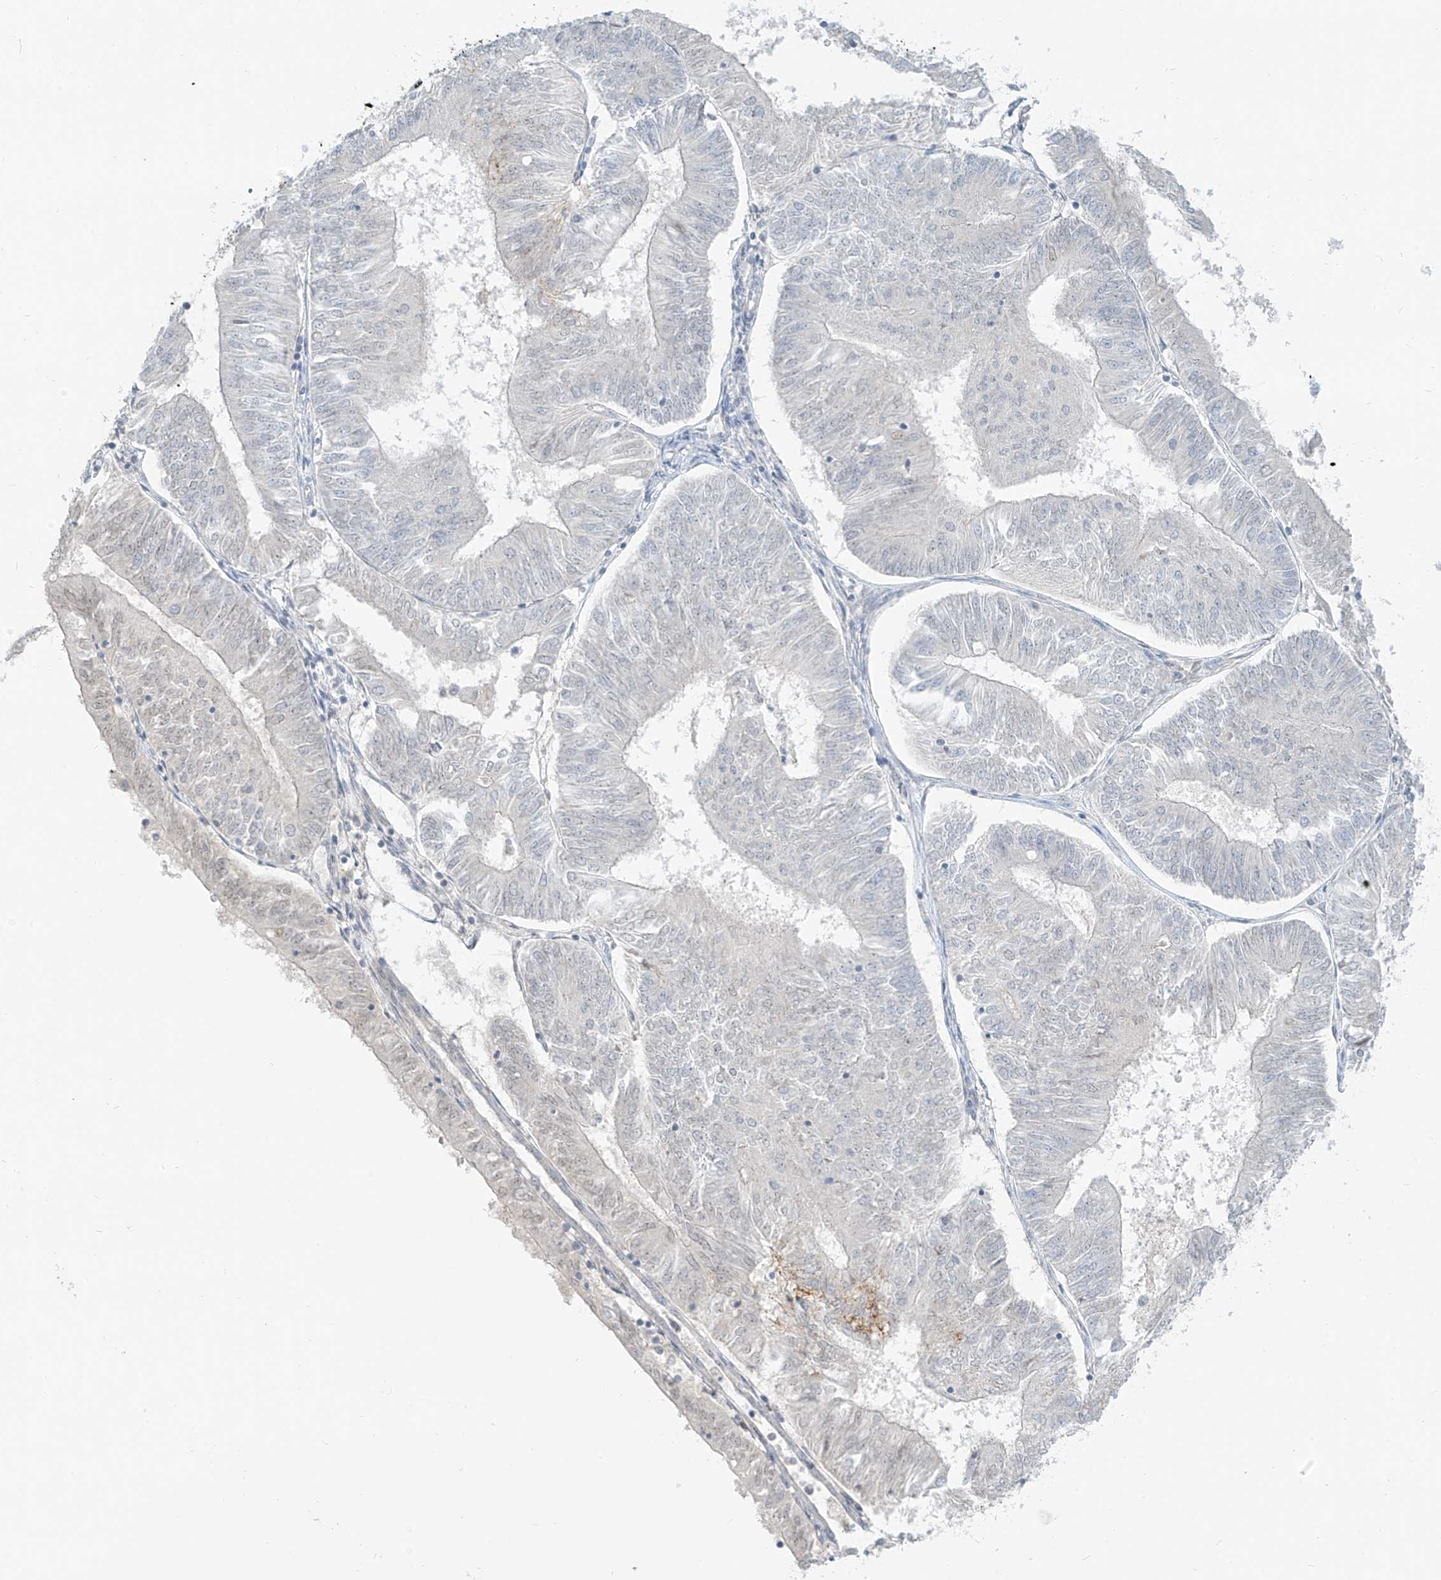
{"staining": {"intensity": "negative", "quantity": "none", "location": "none"}, "tissue": "endometrial cancer", "cell_type": "Tumor cells", "image_type": "cancer", "snomed": [{"axis": "morphology", "description": "Adenocarcinoma, NOS"}, {"axis": "topography", "description": "Endometrium"}], "caption": "This is an immunohistochemistry (IHC) image of adenocarcinoma (endometrial). There is no expression in tumor cells.", "gene": "C2orf42", "patient": {"sex": "female", "age": 58}}